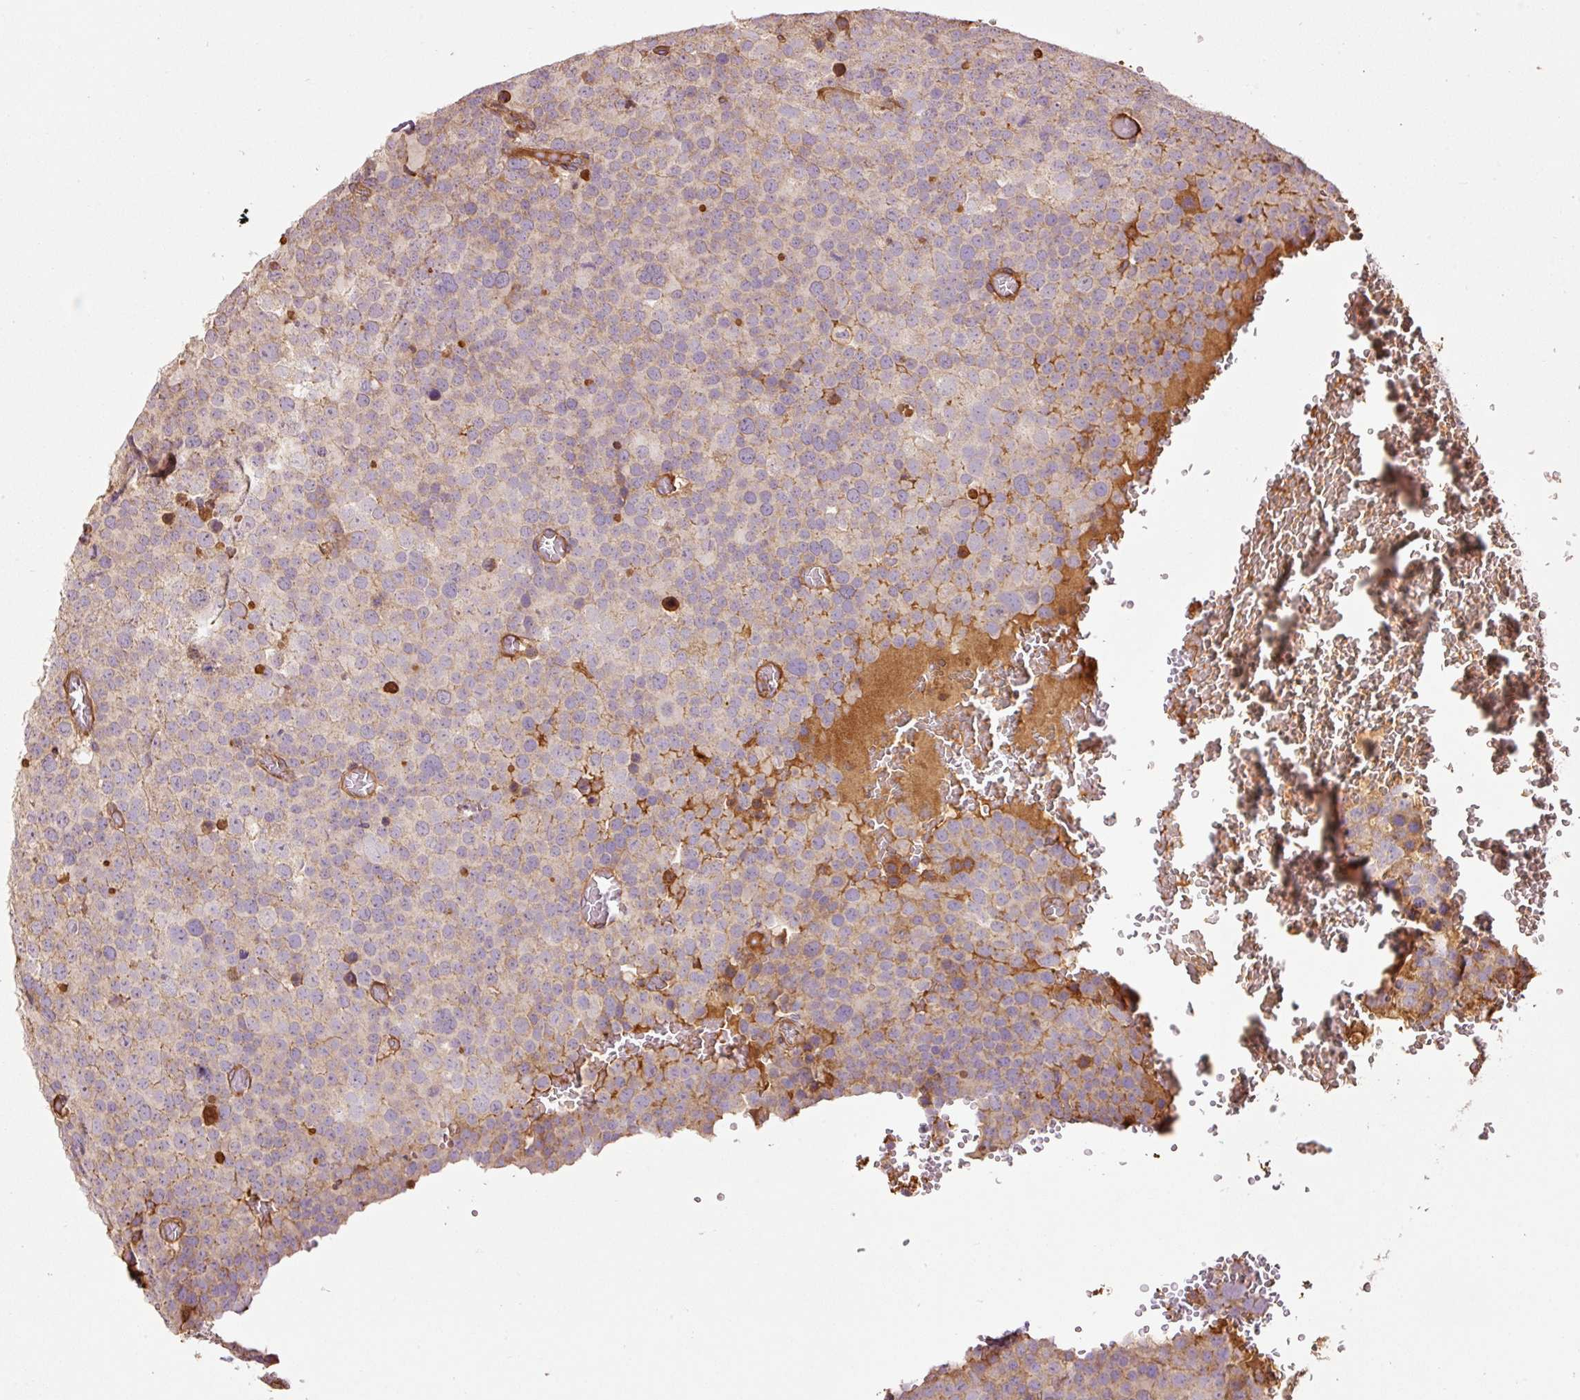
{"staining": {"intensity": "weak", "quantity": "25%-75%", "location": "cytoplasmic/membranous"}, "tissue": "testis cancer", "cell_type": "Tumor cells", "image_type": "cancer", "snomed": [{"axis": "morphology", "description": "Seminoma, NOS"}, {"axis": "topography", "description": "Testis"}], "caption": "The micrograph demonstrates a brown stain indicating the presence of a protein in the cytoplasmic/membranous of tumor cells in testis seminoma. The staining is performed using DAB brown chromogen to label protein expression. The nuclei are counter-stained blue using hematoxylin.", "gene": "NID2", "patient": {"sex": "male", "age": 71}}